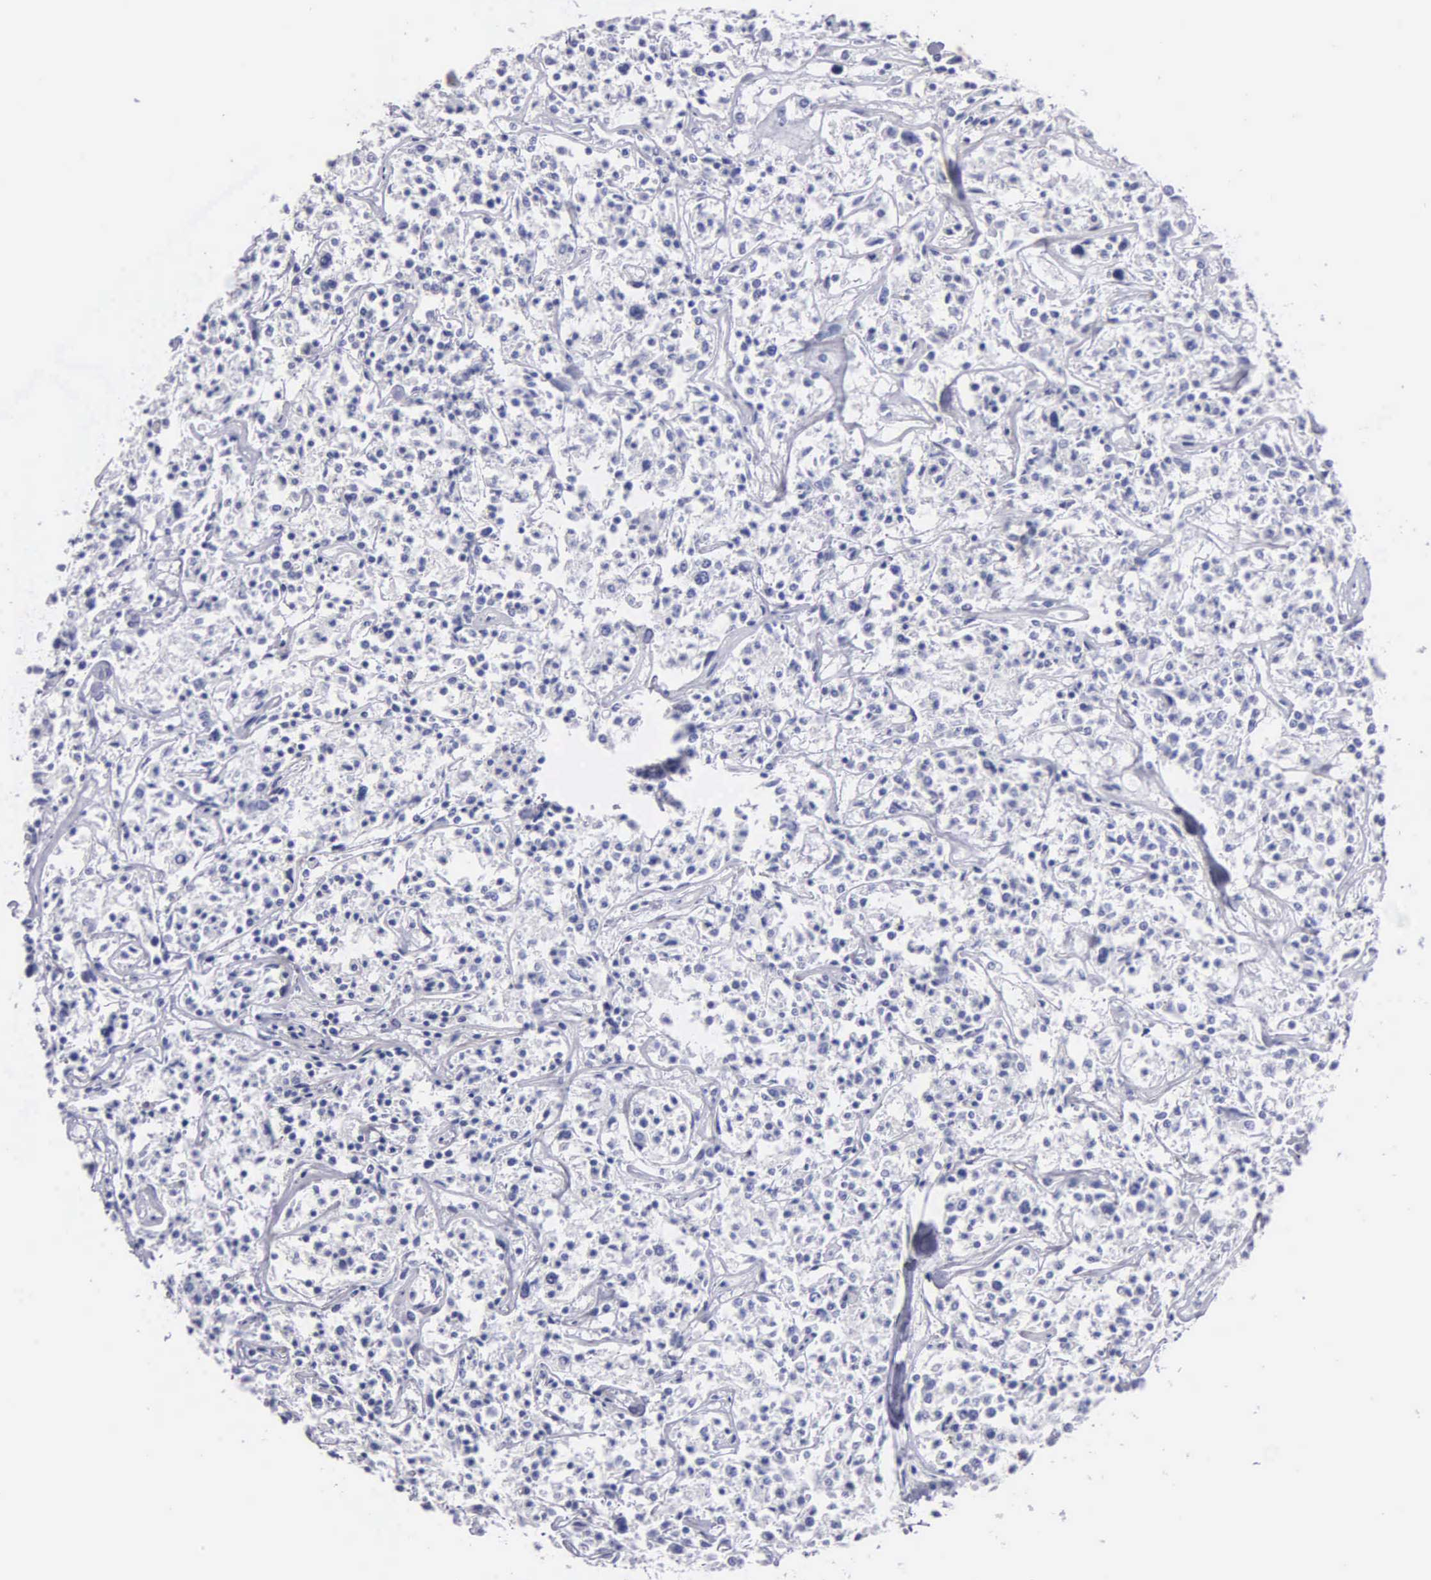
{"staining": {"intensity": "negative", "quantity": "none", "location": "none"}, "tissue": "lymphoma", "cell_type": "Tumor cells", "image_type": "cancer", "snomed": [{"axis": "morphology", "description": "Malignant lymphoma, non-Hodgkin's type, Low grade"}, {"axis": "topography", "description": "Small intestine"}], "caption": "Low-grade malignant lymphoma, non-Hodgkin's type was stained to show a protein in brown. There is no significant expression in tumor cells.", "gene": "FBLN5", "patient": {"sex": "female", "age": 59}}